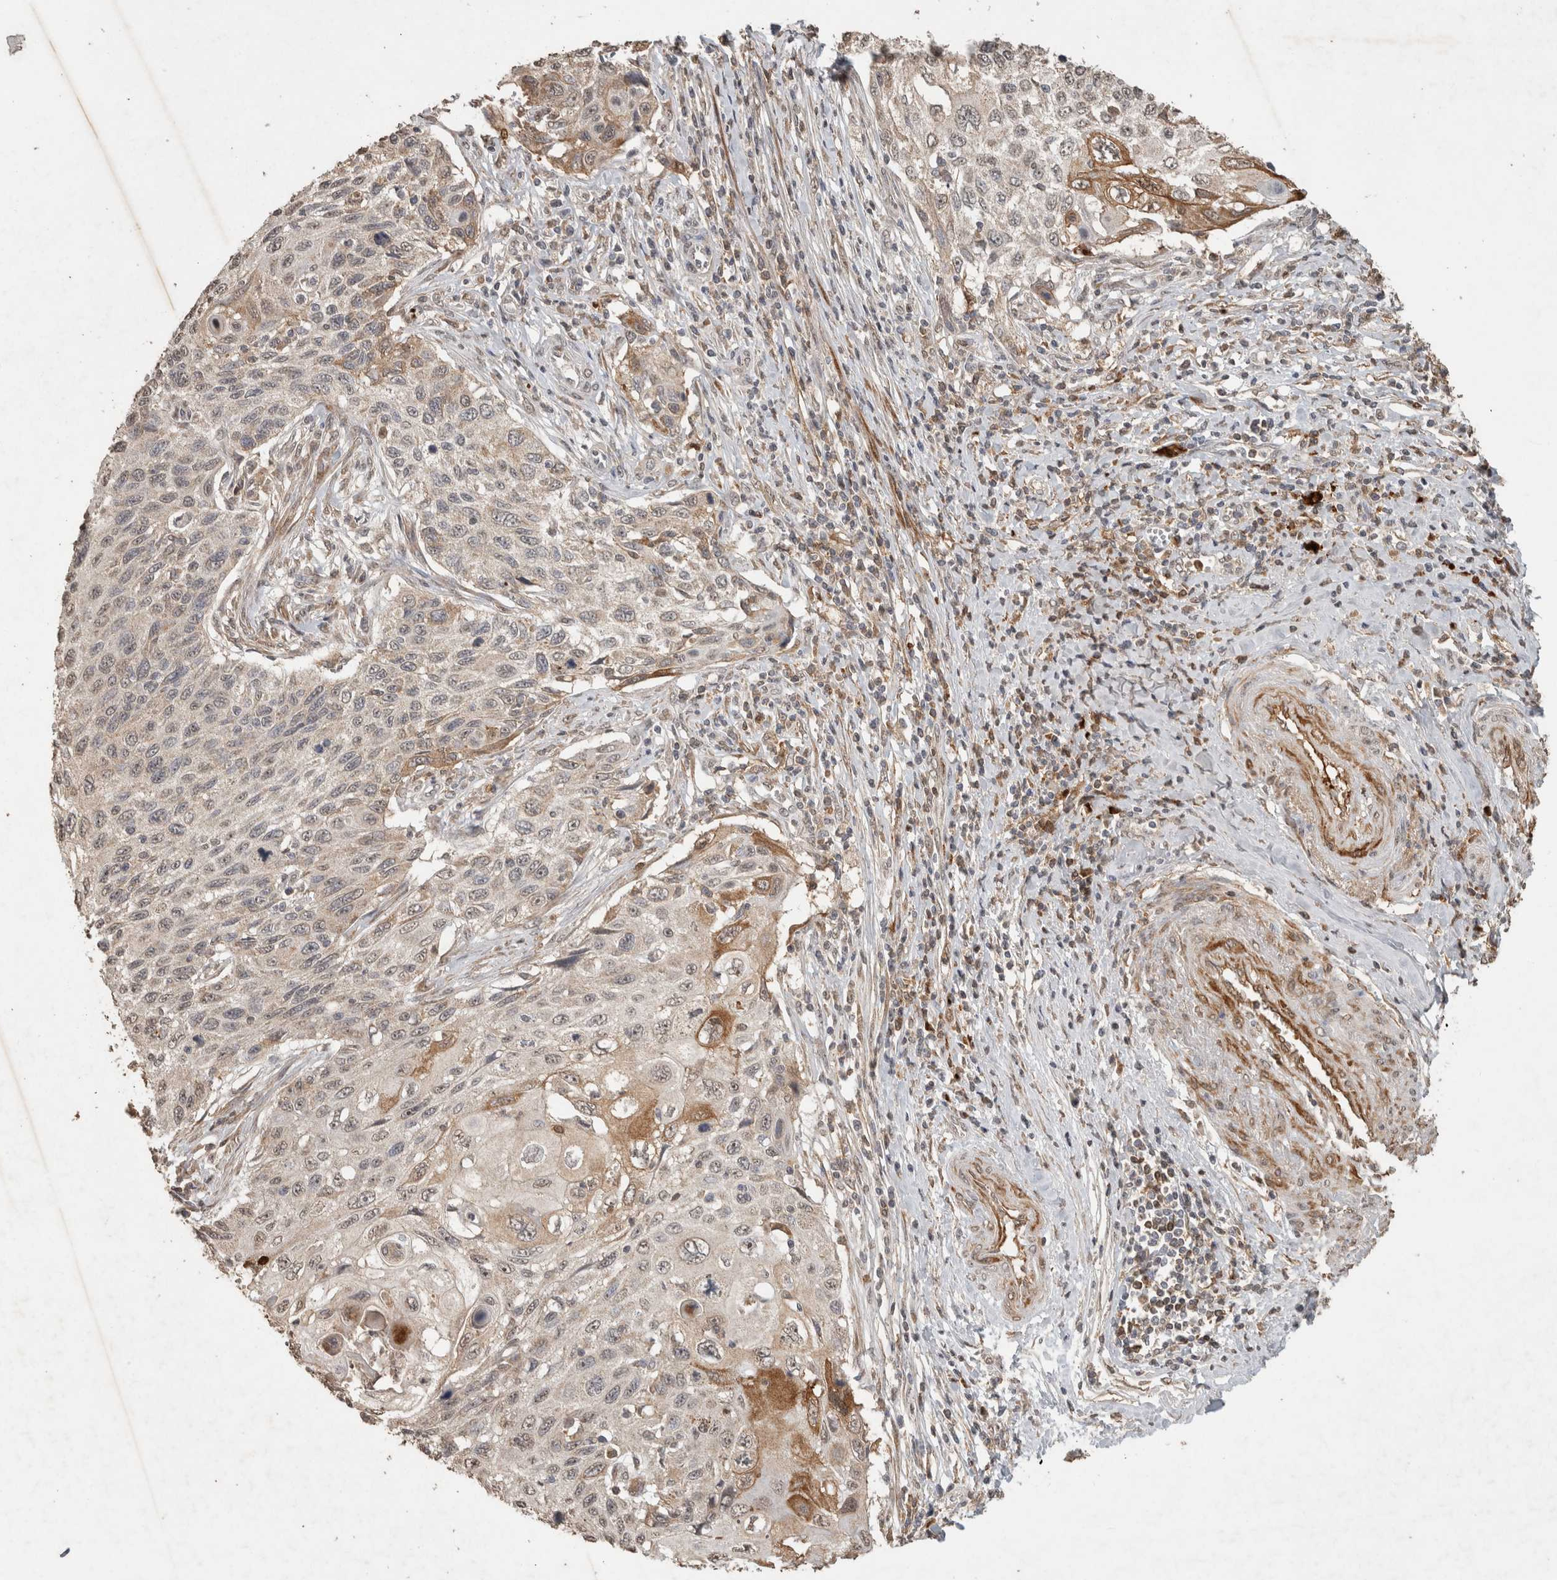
{"staining": {"intensity": "moderate", "quantity": "<25%", "location": "cytoplasmic/membranous"}, "tissue": "cervical cancer", "cell_type": "Tumor cells", "image_type": "cancer", "snomed": [{"axis": "morphology", "description": "Squamous cell carcinoma, NOS"}, {"axis": "topography", "description": "Cervix"}], "caption": "IHC (DAB (3,3'-diaminobenzidine)) staining of human cervical cancer shows moderate cytoplasmic/membranous protein staining in about <25% of tumor cells. Nuclei are stained in blue.", "gene": "FAM3A", "patient": {"sex": "female", "age": 70}}